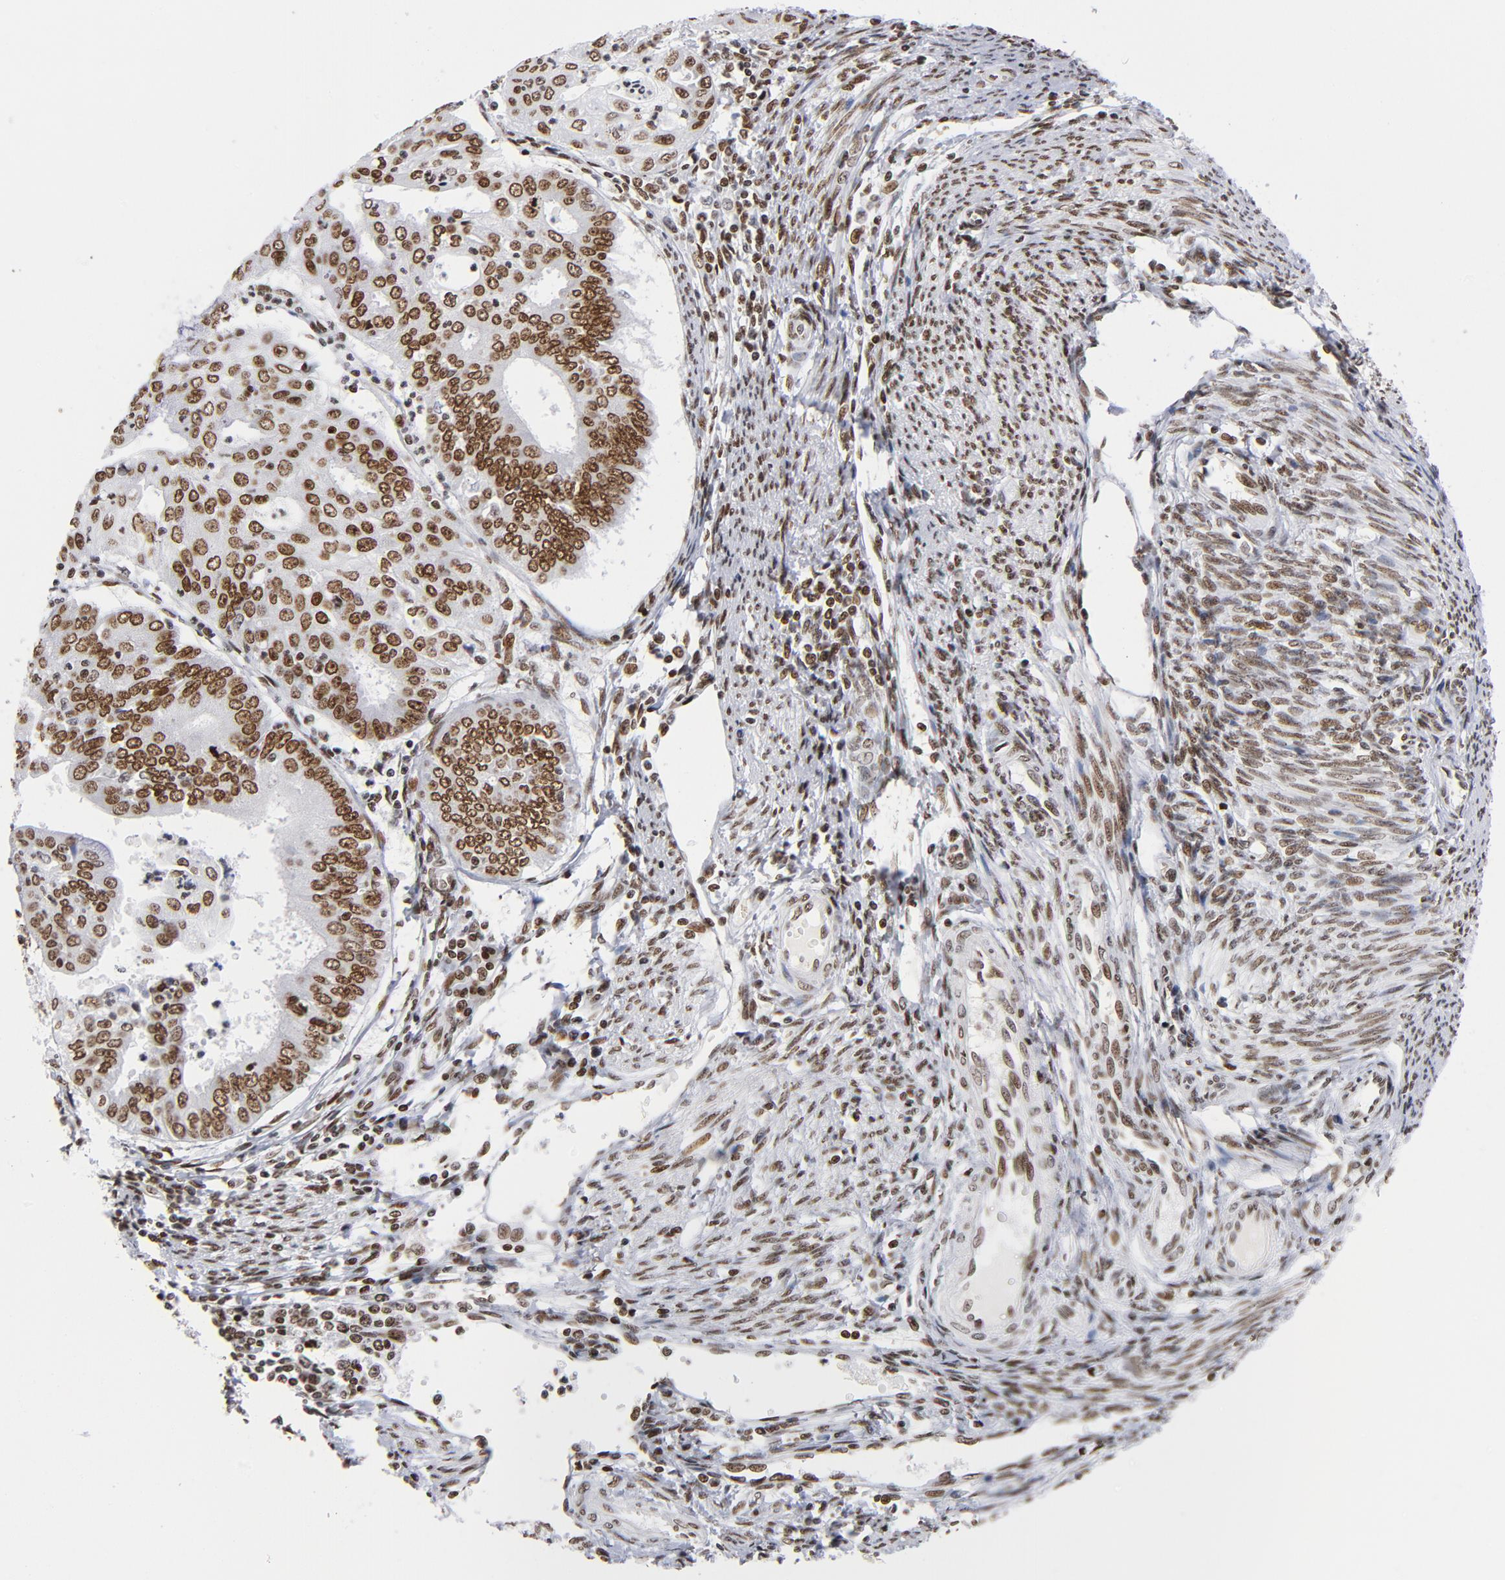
{"staining": {"intensity": "moderate", "quantity": ">75%", "location": "cytoplasmic/membranous,nuclear"}, "tissue": "endometrial cancer", "cell_type": "Tumor cells", "image_type": "cancer", "snomed": [{"axis": "morphology", "description": "Adenocarcinoma, NOS"}, {"axis": "topography", "description": "Endometrium"}], "caption": "DAB immunohistochemical staining of endometrial cancer demonstrates moderate cytoplasmic/membranous and nuclear protein positivity in approximately >75% of tumor cells.", "gene": "TOP2B", "patient": {"sex": "female", "age": 79}}